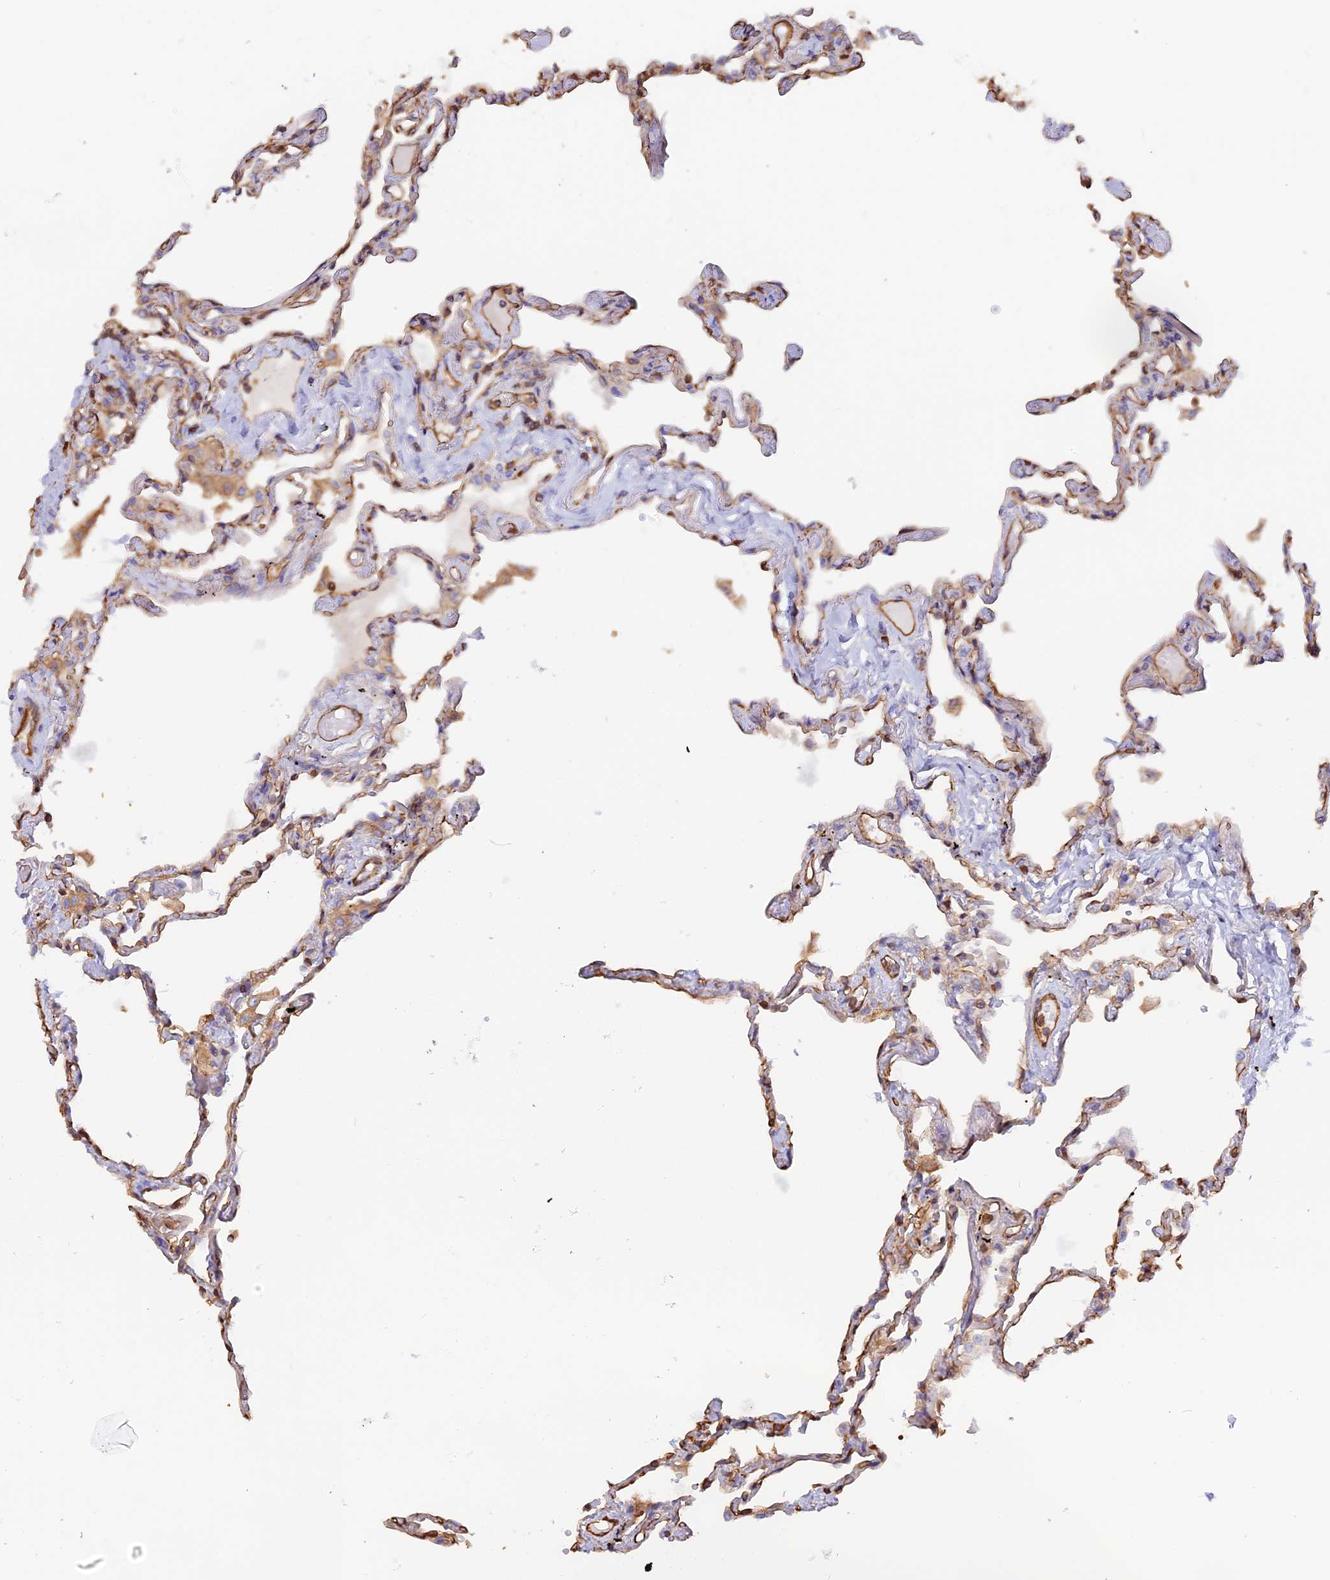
{"staining": {"intensity": "weak", "quantity": "25%-75%", "location": "cytoplasmic/membranous"}, "tissue": "lung", "cell_type": "Alveolar cells", "image_type": "normal", "snomed": [{"axis": "morphology", "description": "Normal tissue, NOS"}, {"axis": "topography", "description": "Lung"}], "caption": "Weak cytoplasmic/membranous staining is appreciated in approximately 25%-75% of alveolar cells in unremarkable lung.", "gene": "VPS18", "patient": {"sex": "female", "age": 67}}